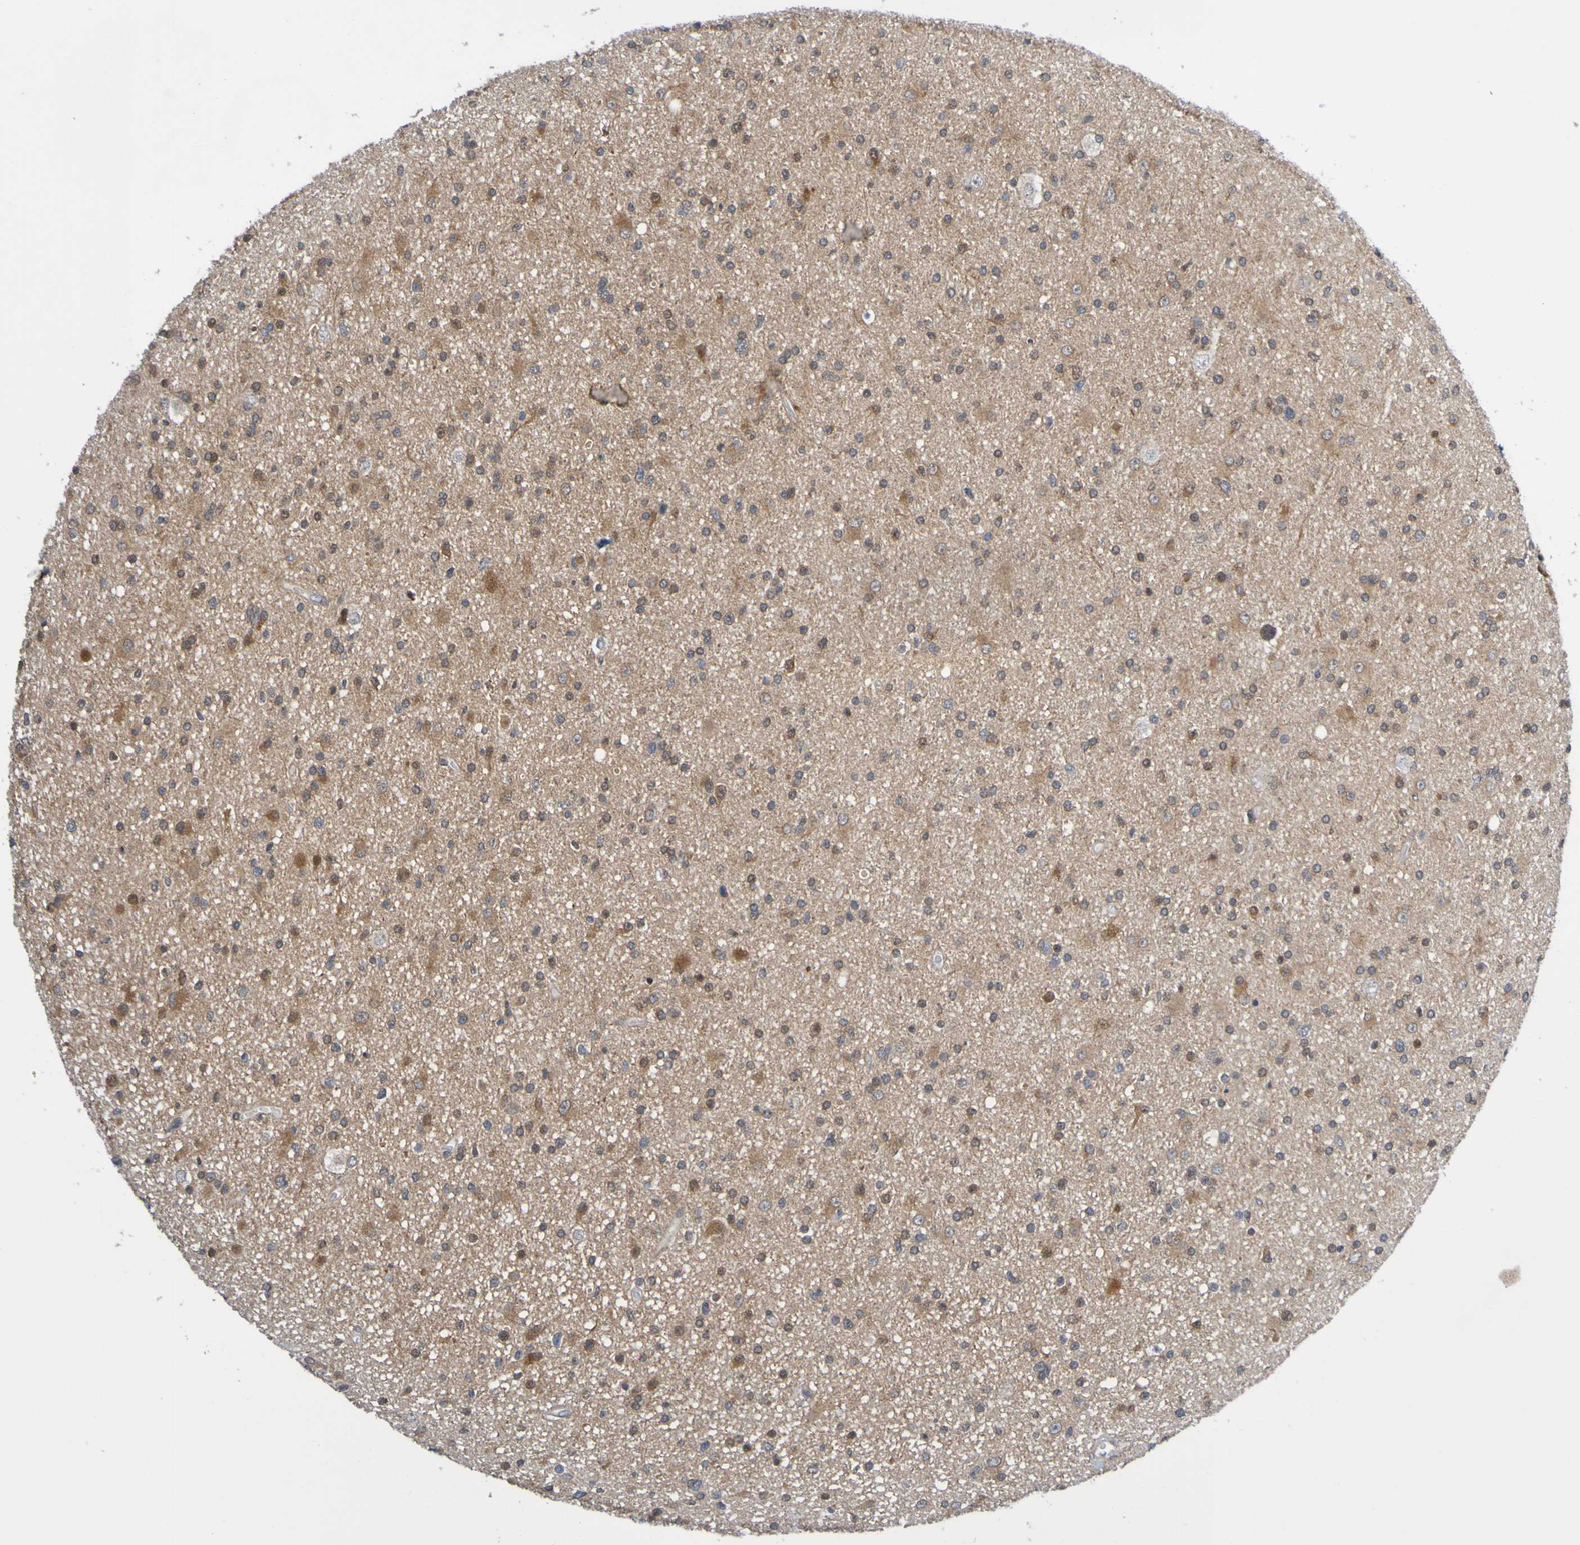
{"staining": {"intensity": "weak", "quantity": "25%-75%", "location": "cytoplasmic/membranous"}, "tissue": "glioma", "cell_type": "Tumor cells", "image_type": "cancer", "snomed": [{"axis": "morphology", "description": "Glioma, malignant, High grade"}, {"axis": "topography", "description": "Brain"}], "caption": "High-grade glioma (malignant) stained for a protein (brown) demonstrates weak cytoplasmic/membranous positive positivity in approximately 25%-75% of tumor cells.", "gene": "ATIC", "patient": {"sex": "male", "age": 33}}